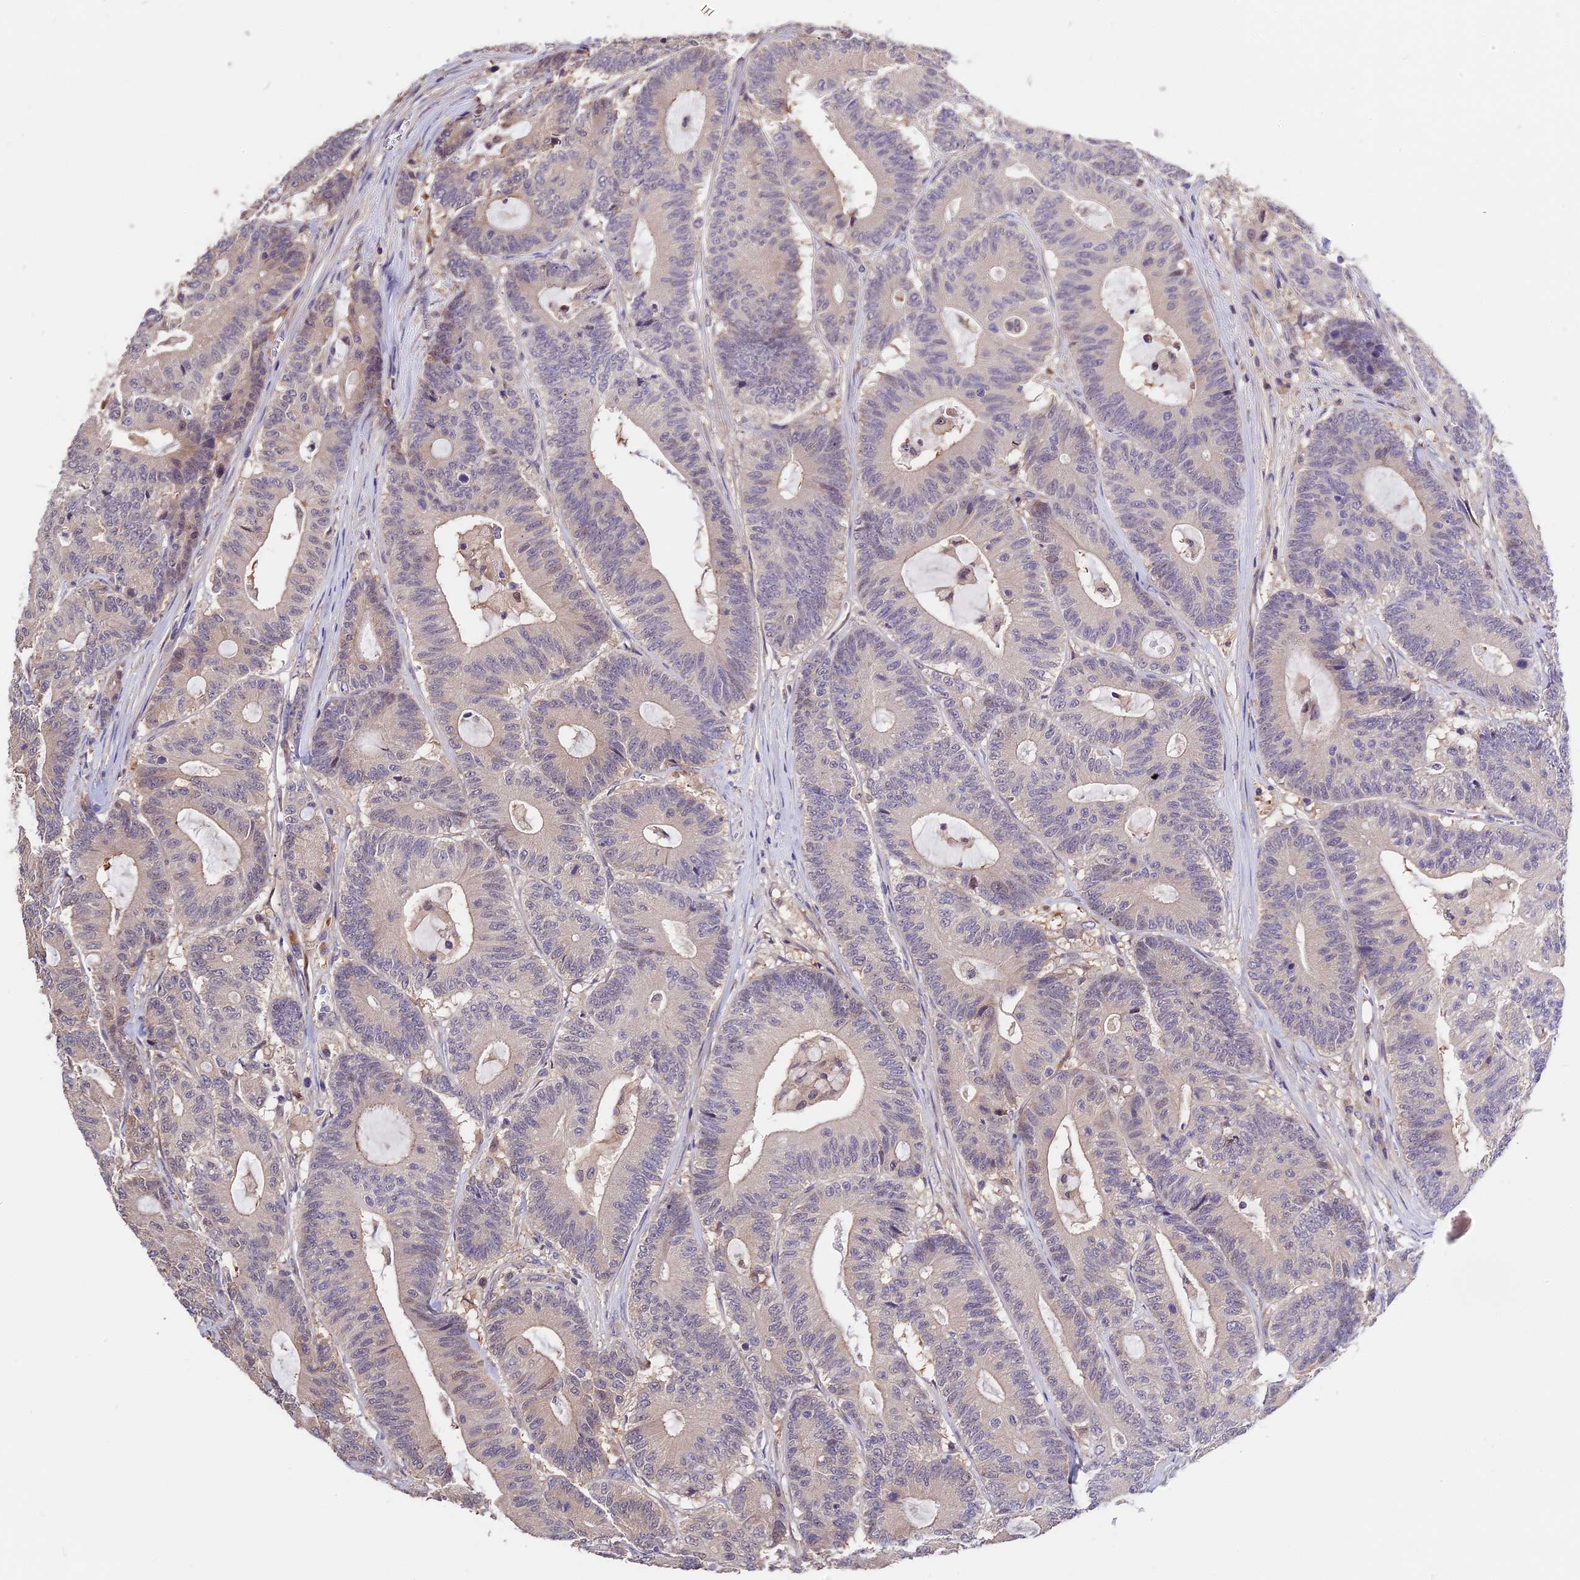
{"staining": {"intensity": "weak", "quantity": "<25%", "location": "cytoplasmic/membranous"}, "tissue": "colorectal cancer", "cell_type": "Tumor cells", "image_type": "cancer", "snomed": [{"axis": "morphology", "description": "Adenocarcinoma, NOS"}, {"axis": "topography", "description": "Colon"}], "caption": "This histopathology image is of adenocarcinoma (colorectal) stained with immunohistochemistry (IHC) to label a protein in brown with the nuclei are counter-stained blue. There is no expression in tumor cells. (IHC, brightfield microscopy, high magnification).", "gene": "BSCL2", "patient": {"sex": "female", "age": 84}}